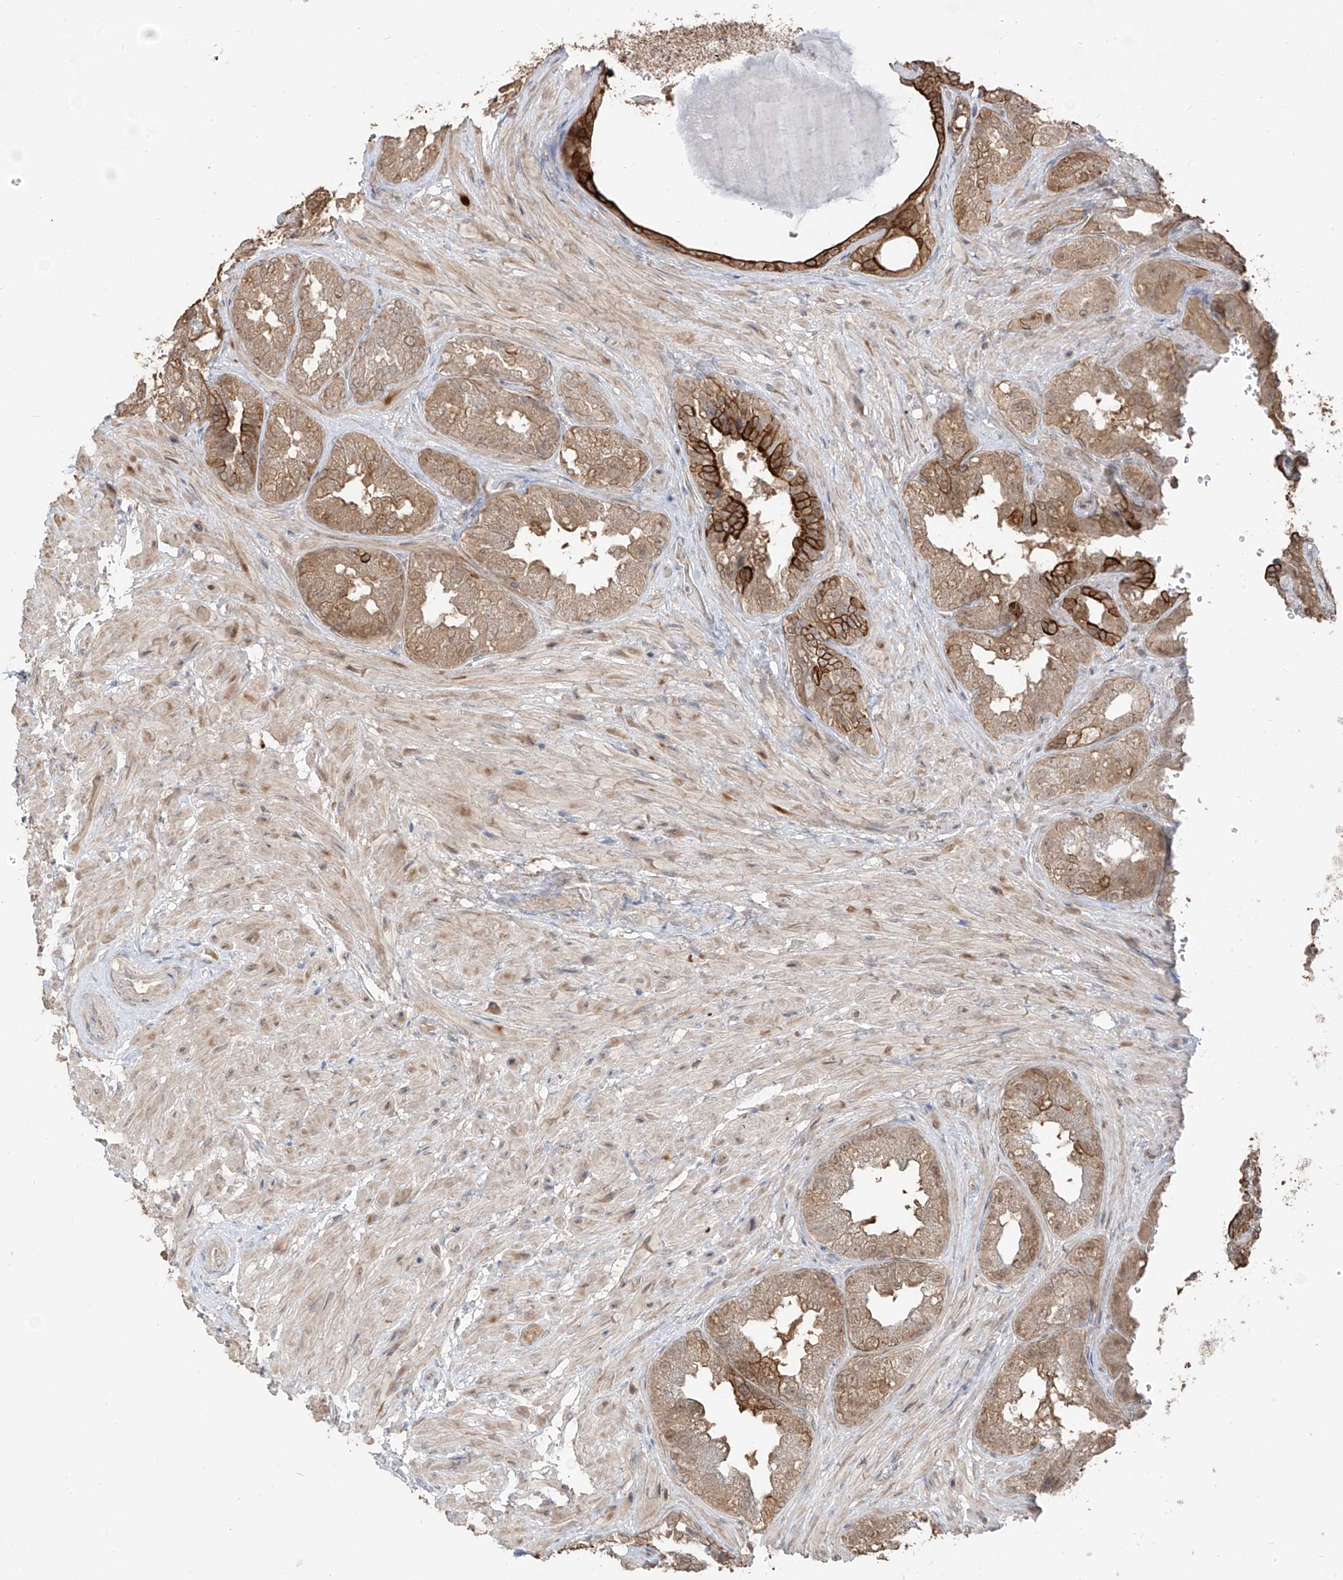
{"staining": {"intensity": "moderate", "quantity": ">75%", "location": "cytoplasmic/membranous,nuclear"}, "tissue": "seminal vesicle", "cell_type": "Glandular cells", "image_type": "normal", "snomed": [{"axis": "morphology", "description": "Normal tissue, NOS"}, {"axis": "topography", "description": "Seminal veicle"}, {"axis": "topography", "description": "Peripheral nerve tissue"}], "caption": "The micrograph exhibits staining of benign seminal vesicle, revealing moderate cytoplasmic/membranous,nuclear protein expression (brown color) within glandular cells.", "gene": "COLGALT2", "patient": {"sex": "male", "age": 63}}